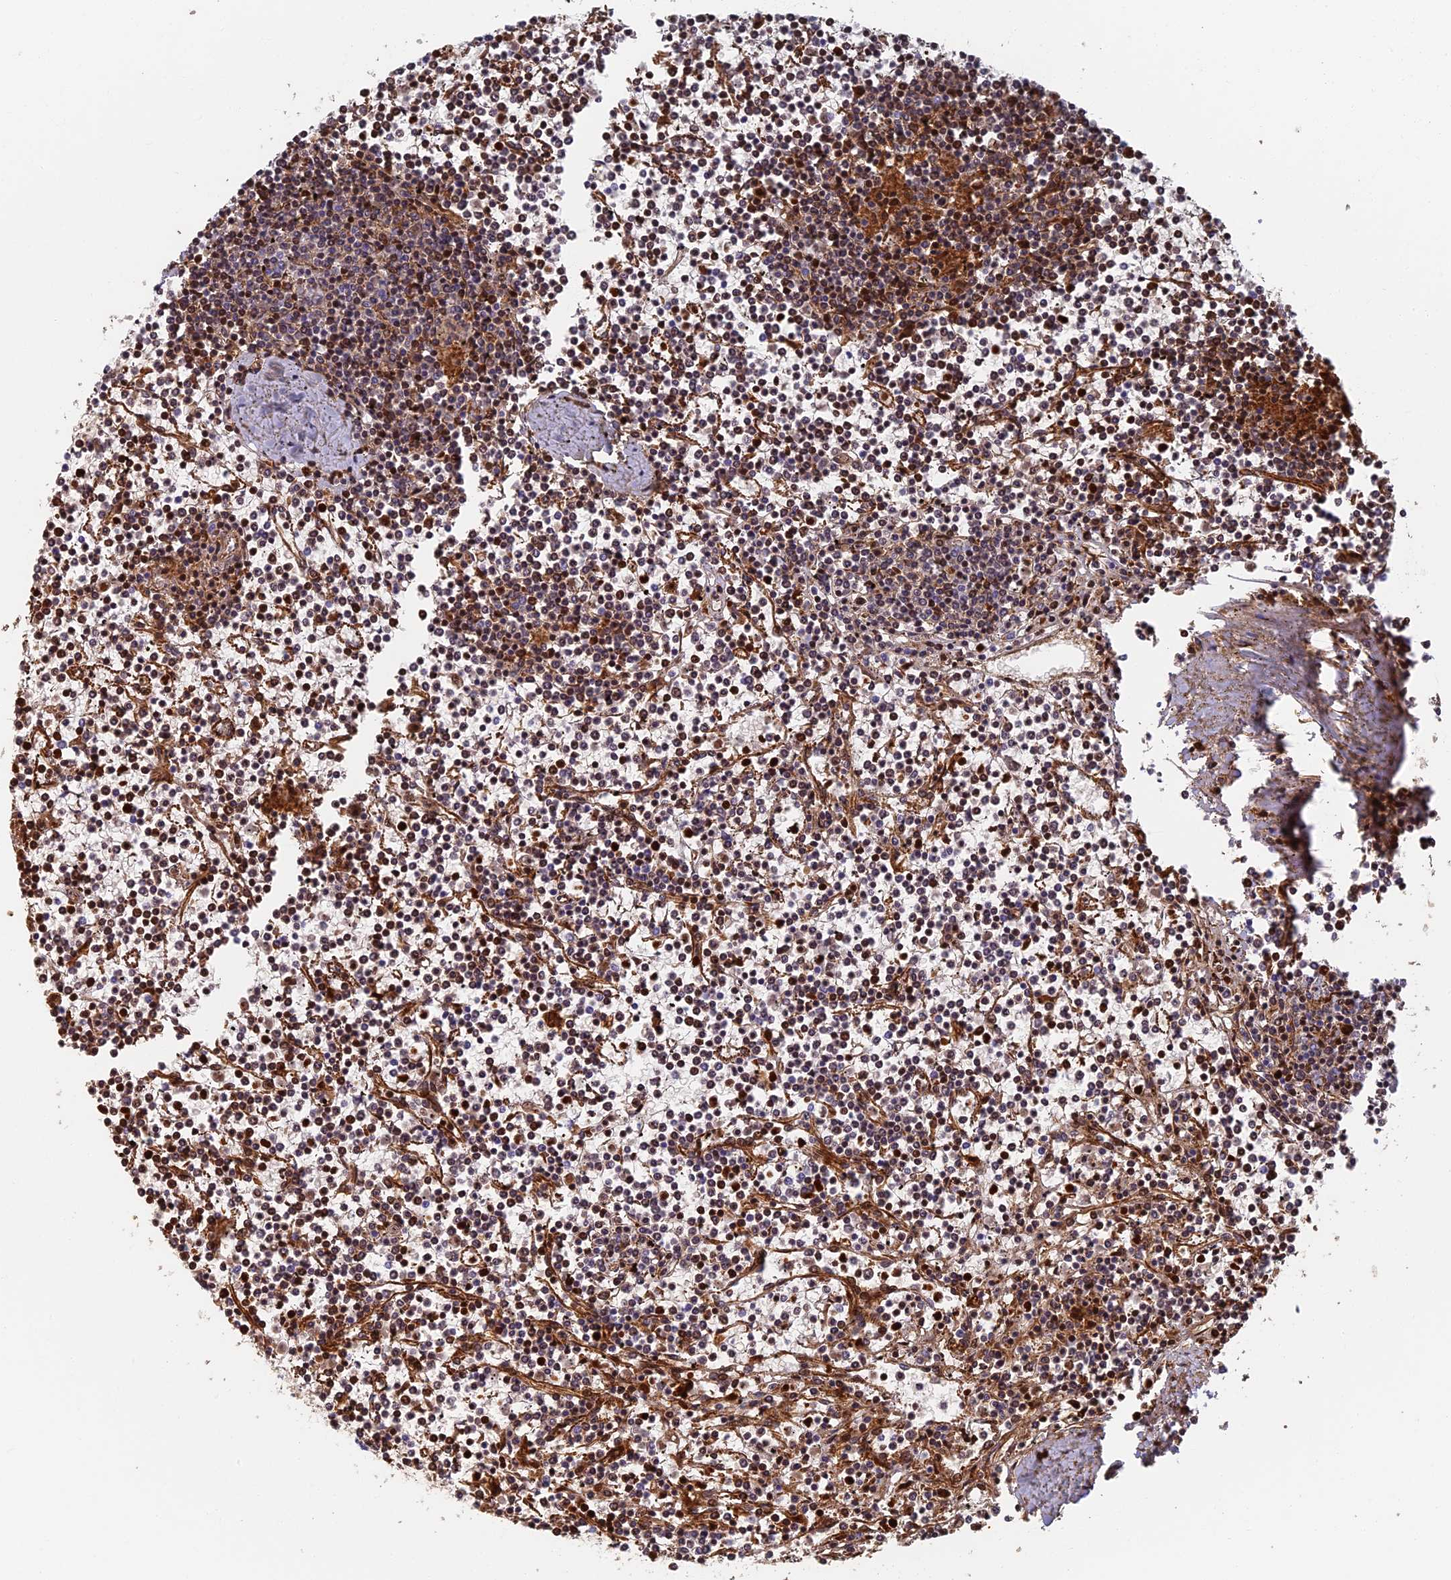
{"staining": {"intensity": "weak", "quantity": "25%-75%", "location": "cytoplasmic/membranous"}, "tissue": "lymphoma", "cell_type": "Tumor cells", "image_type": "cancer", "snomed": [{"axis": "morphology", "description": "Malignant lymphoma, non-Hodgkin's type, Low grade"}, {"axis": "topography", "description": "Spleen"}], "caption": "Malignant lymphoma, non-Hodgkin's type (low-grade) stained for a protein displays weak cytoplasmic/membranous positivity in tumor cells.", "gene": "ABCB10", "patient": {"sex": "female", "age": 19}}